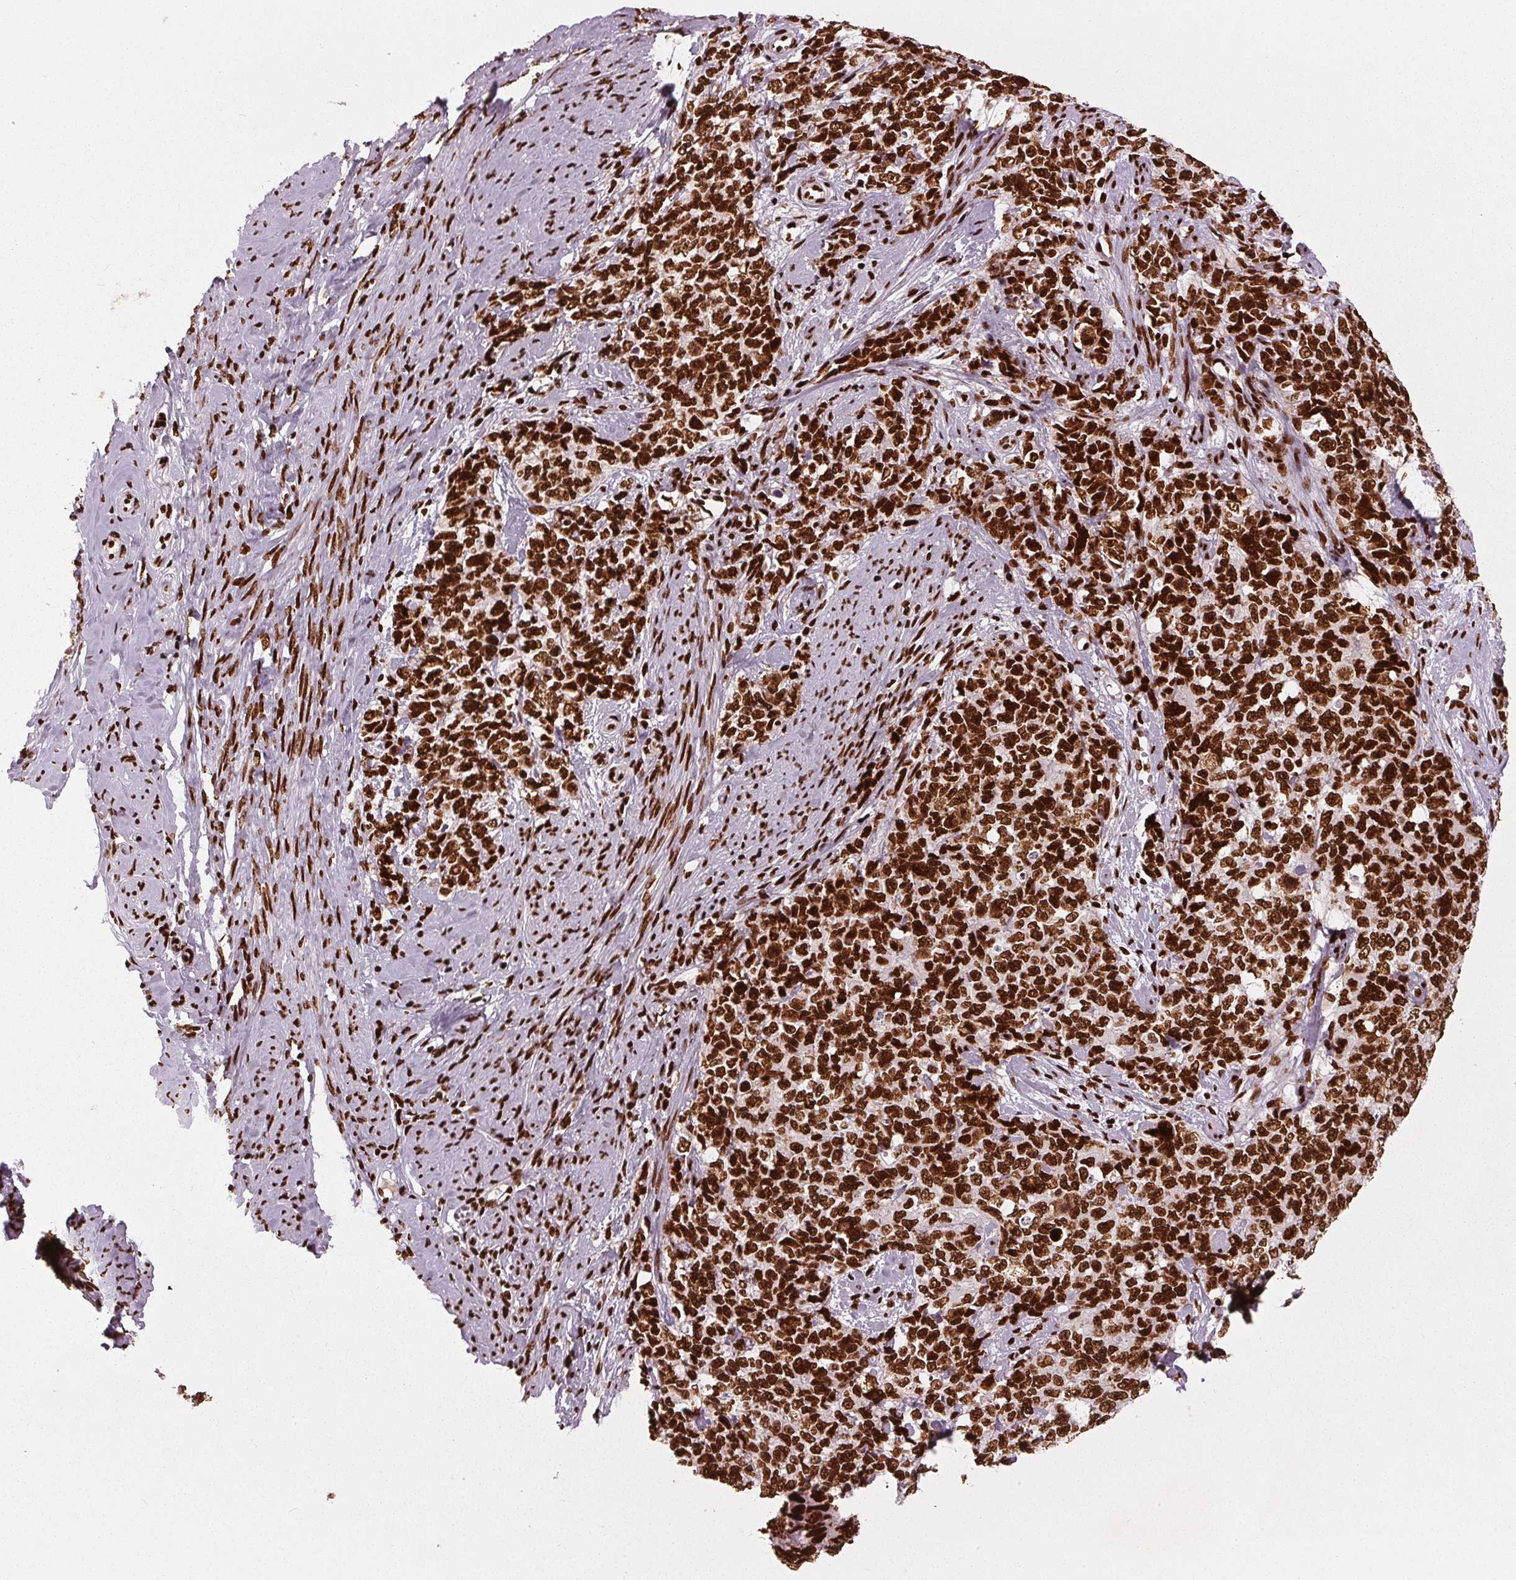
{"staining": {"intensity": "strong", "quantity": ">75%", "location": "nuclear"}, "tissue": "cervical cancer", "cell_type": "Tumor cells", "image_type": "cancer", "snomed": [{"axis": "morphology", "description": "Squamous cell carcinoma, NOS"}, {"axis": "topography", "description": "Cervix"}], "caption": "The immunohistochemical stain shows strong nuclear staining in tumor cells of cervical cancer (squamous cell carcinoma) tissue.", "gene": "BRD4", "patient": {"sex": "female", "age": 63}}